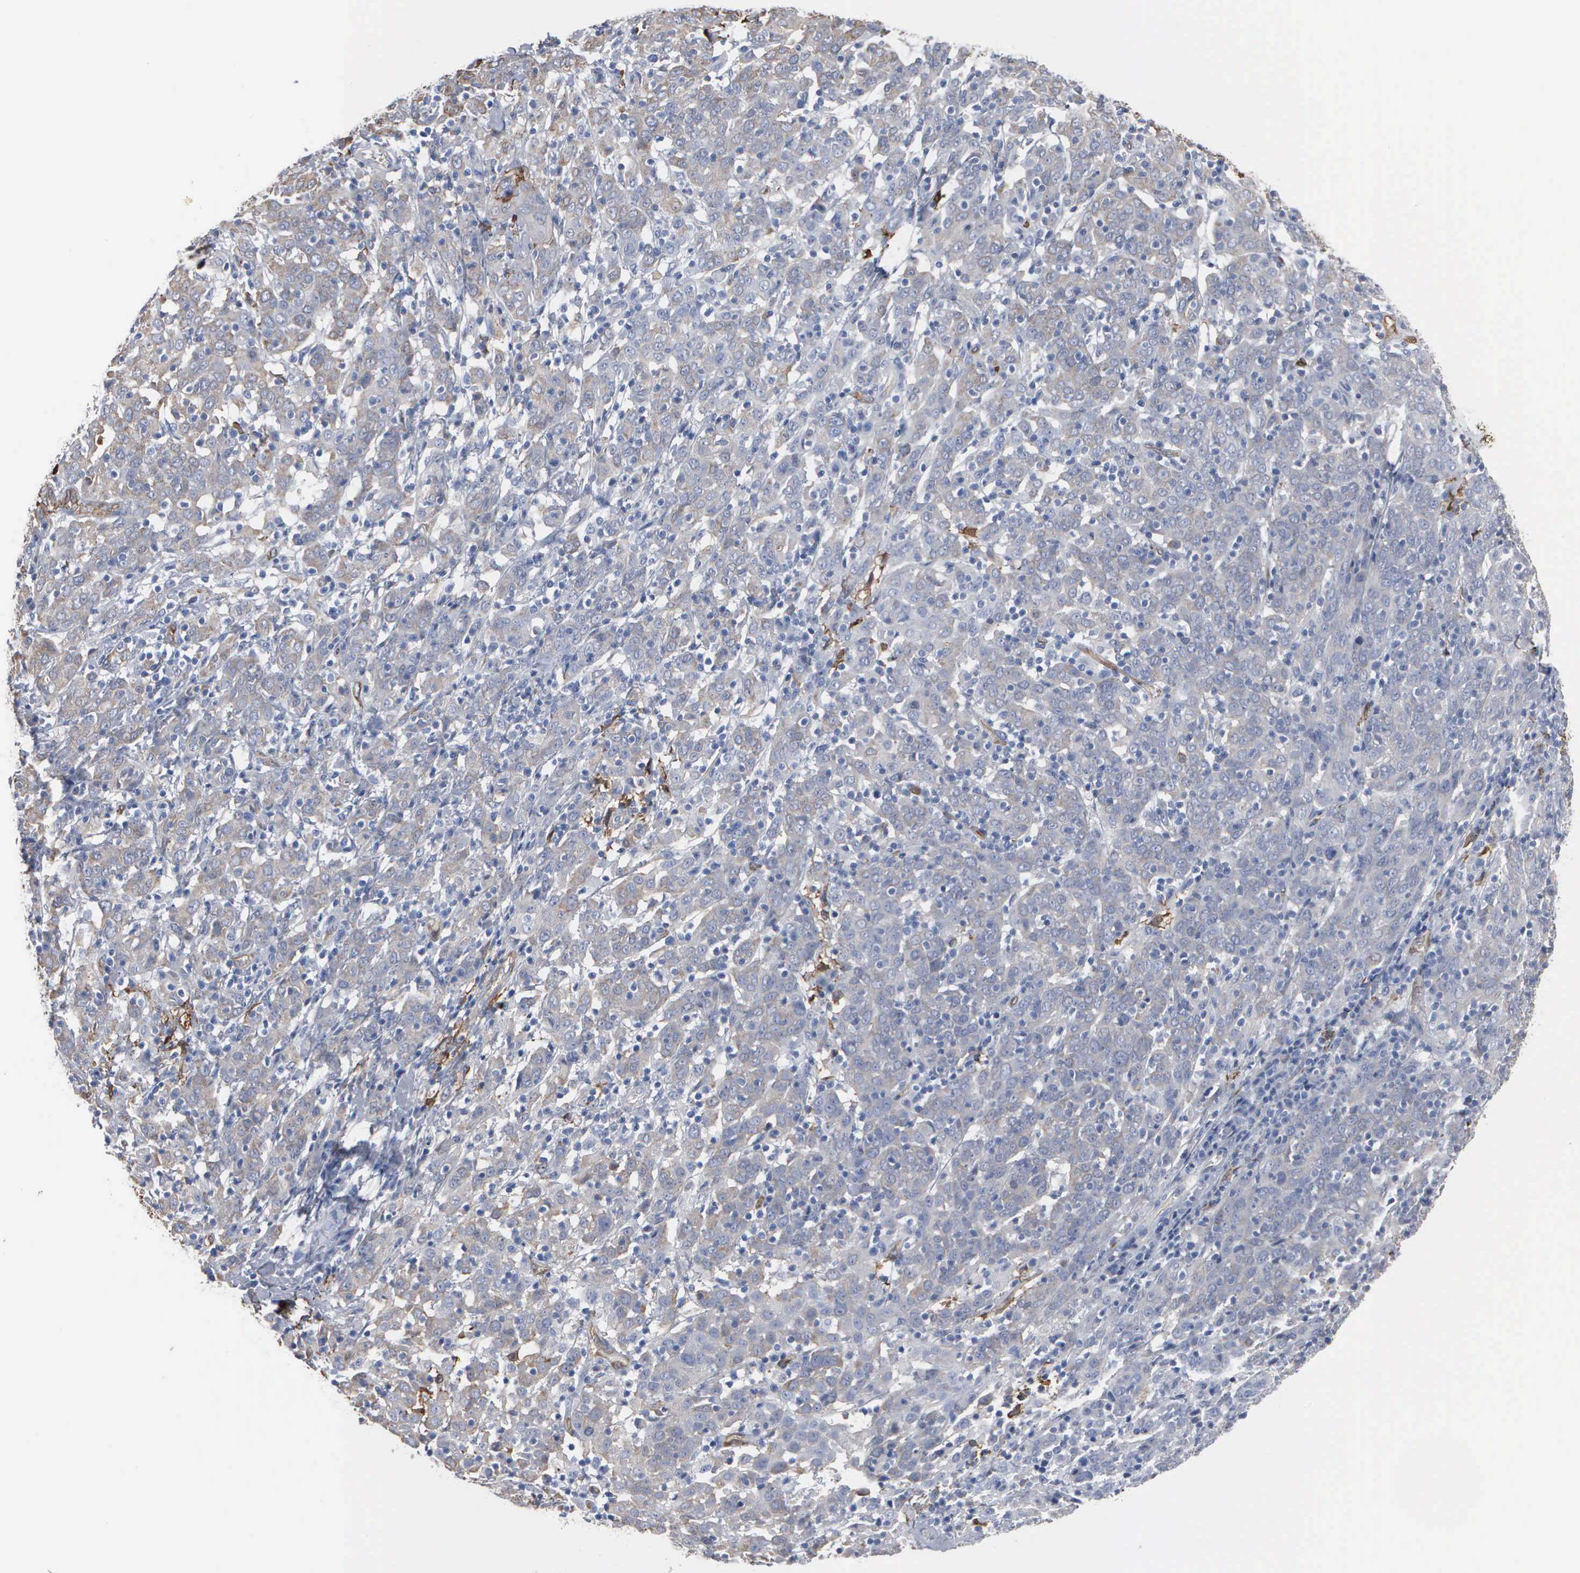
{"staining": {"intensity": "negative", "quantity": "none", "location": "none"}, "tissue": "cervical cancer", "cell_type": "Tumor cells", "image_type": "cancer", "snomed": [{"axis": "morphology", "description": "Normal tissue, NOS"}, {"axis": "morphology", "description": "Squamous cell carcinoma, NOS"}, {"axis": "topography", "description": "Cervix"}], "caption": "The micrograph reveals no significant staining in tumor cells of cervical cancer.", "gene": "FSCN1", "patient": {"sex": "female", "age": 67}}